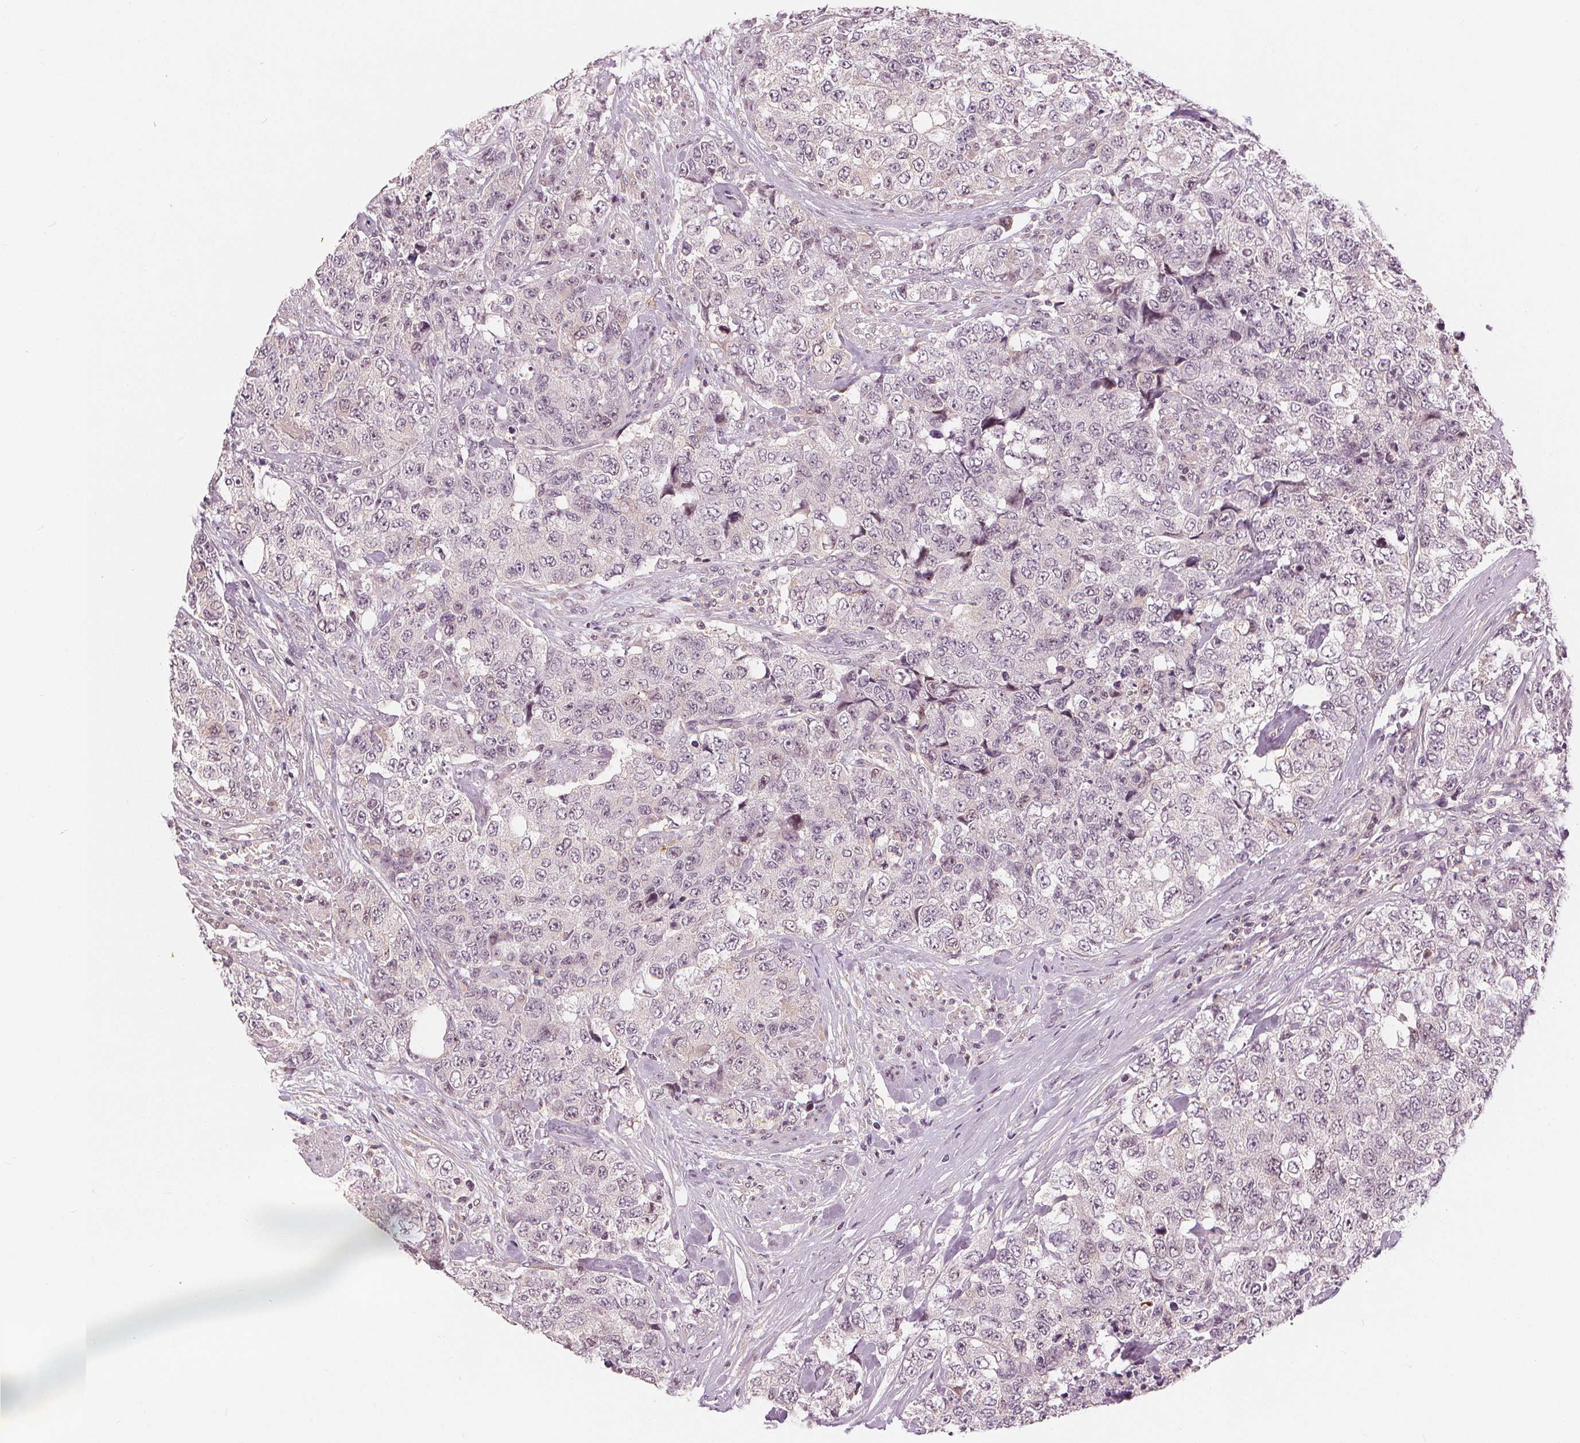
{"staining": {"intensity": "negative", "quantity": "none", "location": "none"}, "tissue": "urothelial cancer", "cell_type": "Tumor cells", "image_type": "cancer", "snomed": [{"axis": "morphology", "description": "Urothelial carcinoma, High grade"}, {"axis": "topography", "description": "Urinary bladder"}], "caption": "There is no significant staining in tumor cells of urothelial cancer. Brightfield microscopy of immunohistochemistry (IHC) stained with DAB (3,3'-diaminobenzidine) (brown) and hematoxylin (blue), captured at high magnification.", "gene": "SLC34A1", "patient": {"sex": "female", "age": 78}}